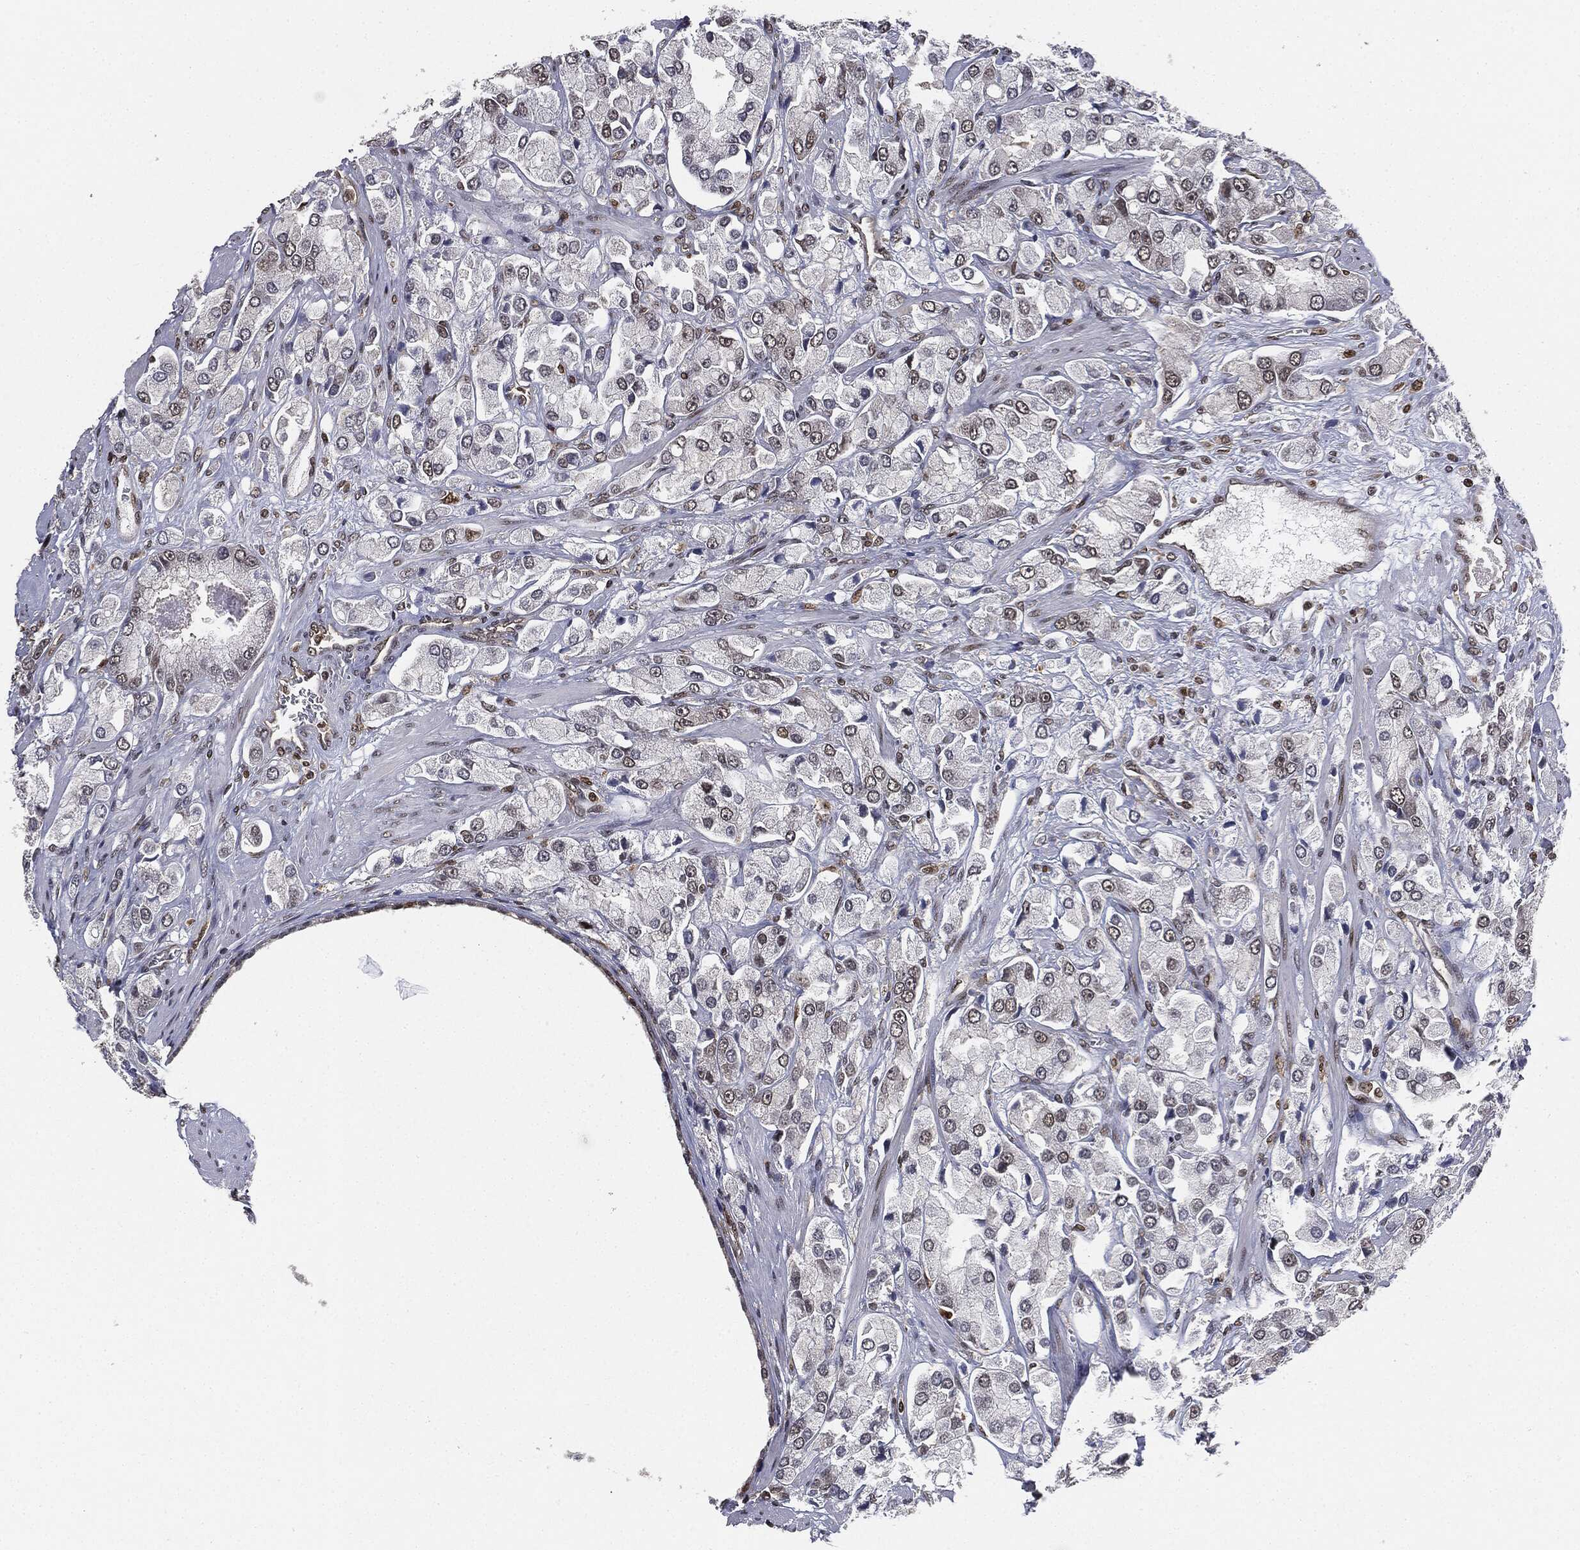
{"staining": {"intensity": "weak", "quantity": "<25%", "location": "nuclear"}, "tissue": "prostate cancer", "cell_type": "Tumor cells", "image_type": "cancer", "snomed": [{"axis": "morphology", "description": "Adenocarcinoma, NOS"}, {"axis": "topography", "description": "Prostate and seminal vesicle, NOS"}, {"axis": "topography", "description": "Prostate"}], "caption": "Human adenocarcinoma (prostate) stained for a protein using immunohistochemistry exhibits no expression in tumor cells.", "gene": "TBC1D22A", "patient": {"sex": "male", "age": 64}}